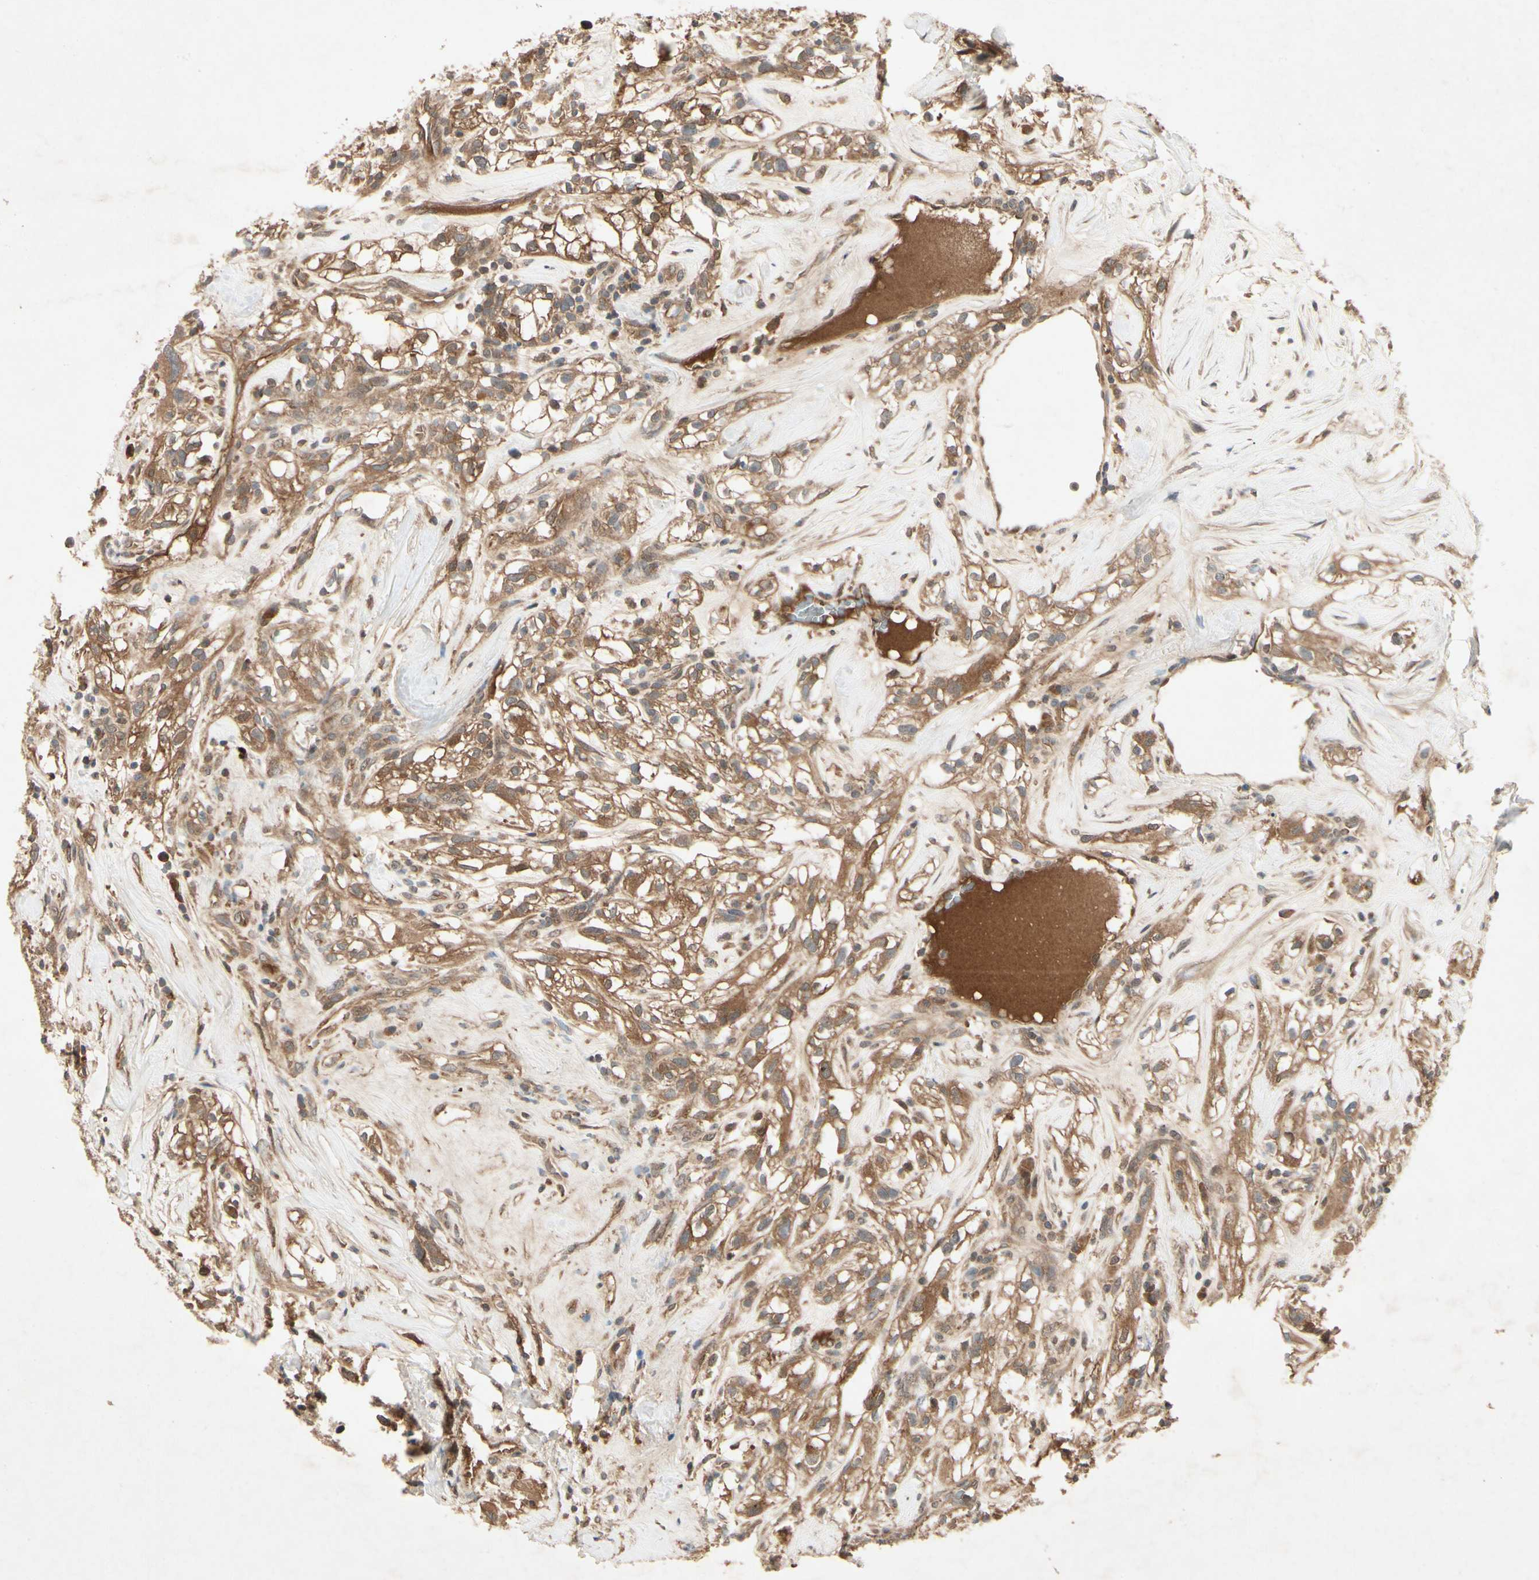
{"staining": {"intensity": "moderate", "quantity": ">75%", "location": "cytoplasmic/membranous"}, "tissue": "renal cancer", "cell_type": "Tumor cells", "image_type": "cancer", "snomed": [{"axis": "morphology", "description": "Adenocarcinoma, NOS"}, {"axis": "topography", "description": "Kidney"}], "caption": "IHC (DAB) staining of renal cancer displays moderate cytoplasmic/membranous protein positivity in about >75% of tumor cells.", "gene": "RNF14", "patient": {"sex": "female", "age": 60}}